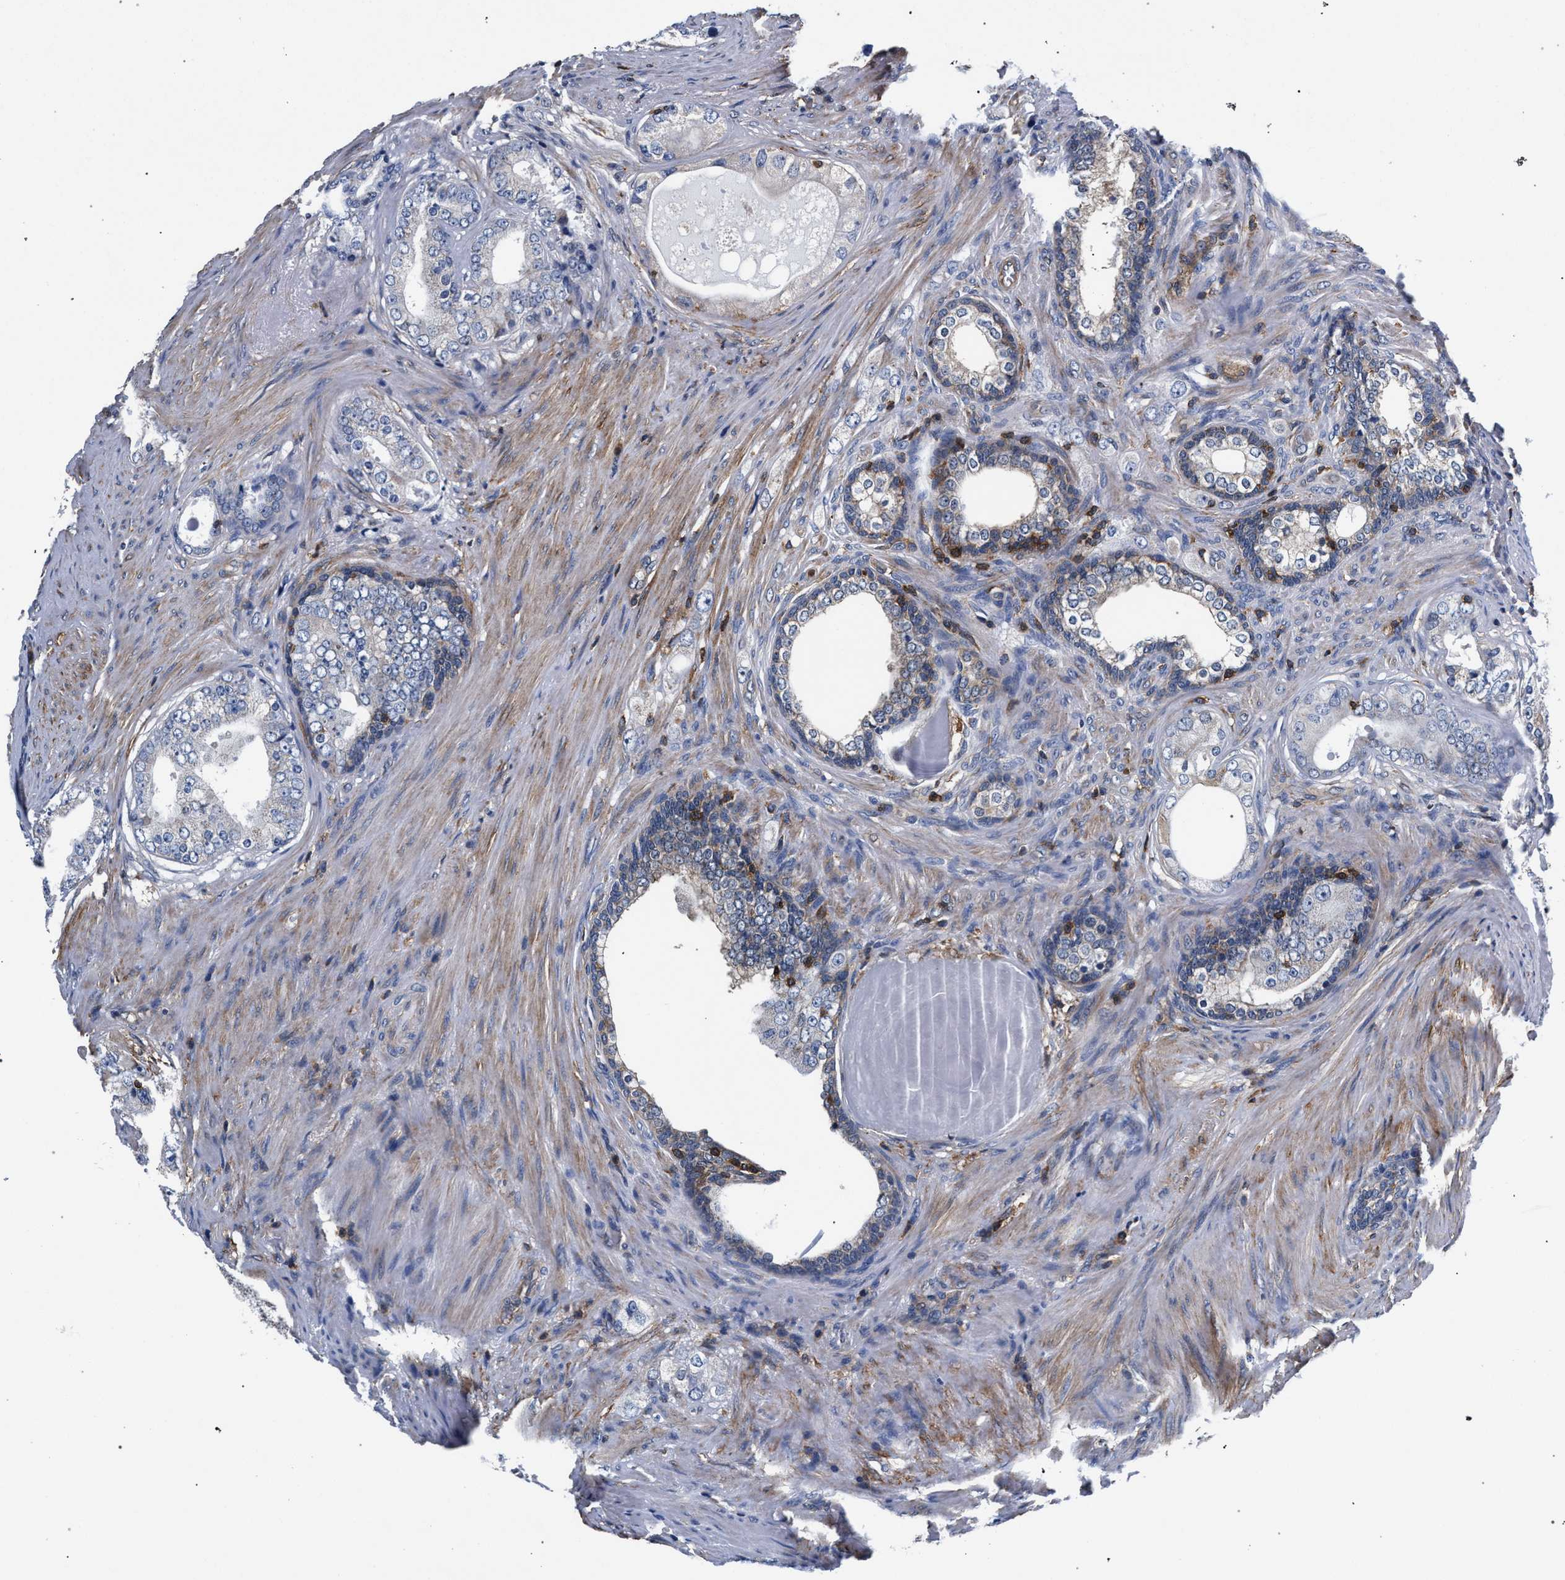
{"staining": {"intensity": "negative", "quantity": "none", "location": "none"}, "tissue": "prostate cancer", "cell_type": "Tumor cells", "image_type": "cancer", "snomed": [{"axis": "morphology", "description": "Adenocarcinoma, High grade"}, {"axis": "topography", "description": "Prostate"}], "caption": "The immunohistochemistry (IHC) photomicrograph has no significant positivity in tumor cells of adenocarcinoma (high-grade) (prostate) tissue.", "gene": "LASP1", "patient": {"sex": "male", "age": 66}}